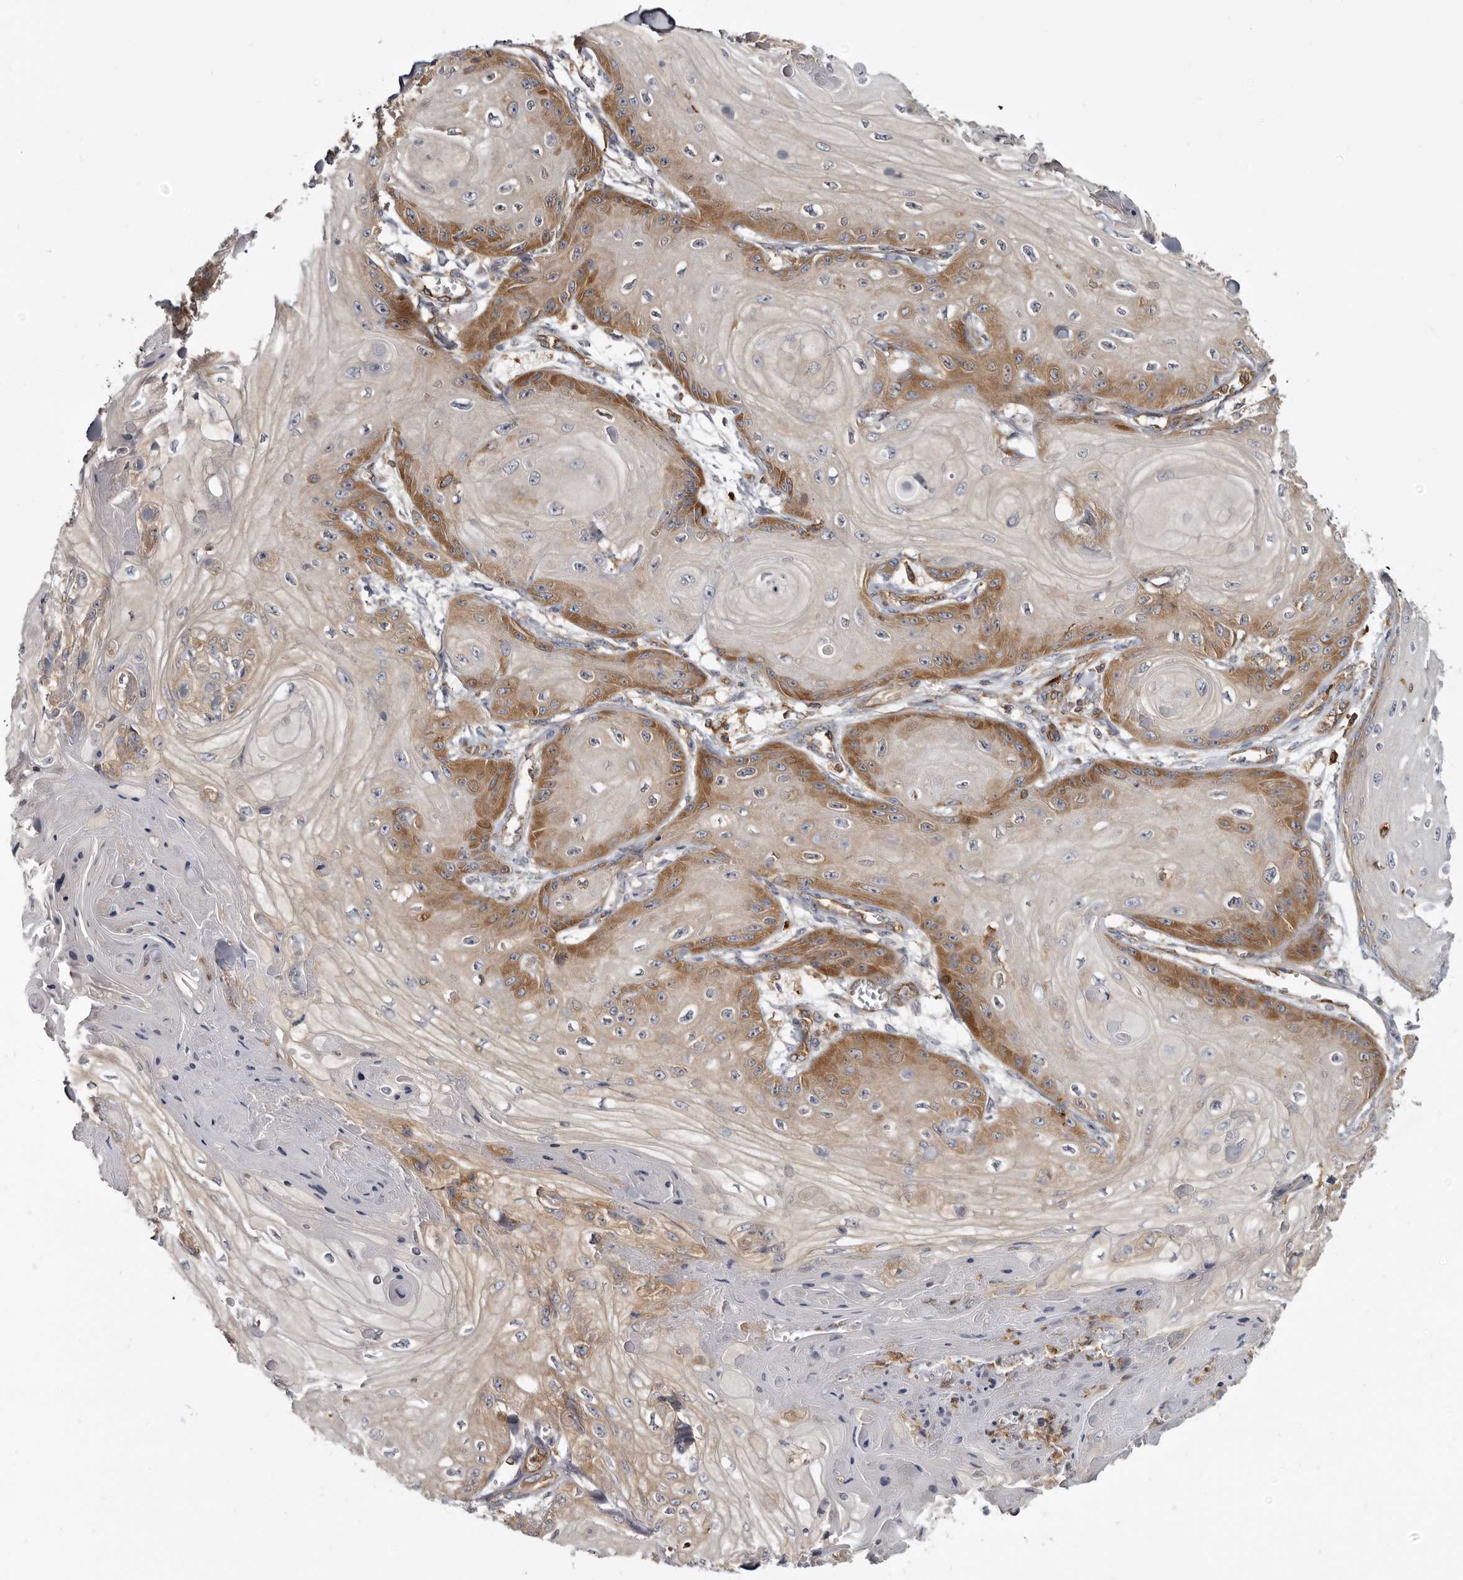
{"staining": {"intensity": "moderate", "quantity": "25%-75%", "location": "cytoplasmic/membranous"}, "tissue": "skin cancer", "cell_type": "Tumor cells", "image_type": "cancer", "snomed": [{"axis": "morphology", "description": "Squamous cell carcinoma, NOS"}, {"axis": "topography", "description": "Skin"}], "caption": "This histopathology image demonstrates immunohistochemistry staining of skin cancer, with medium moderate cytoplasmic/membranous staining in about 25%-75% of tumor cells.", "gene": "CBL", "patient": {"sex": "male", "age": 74}}